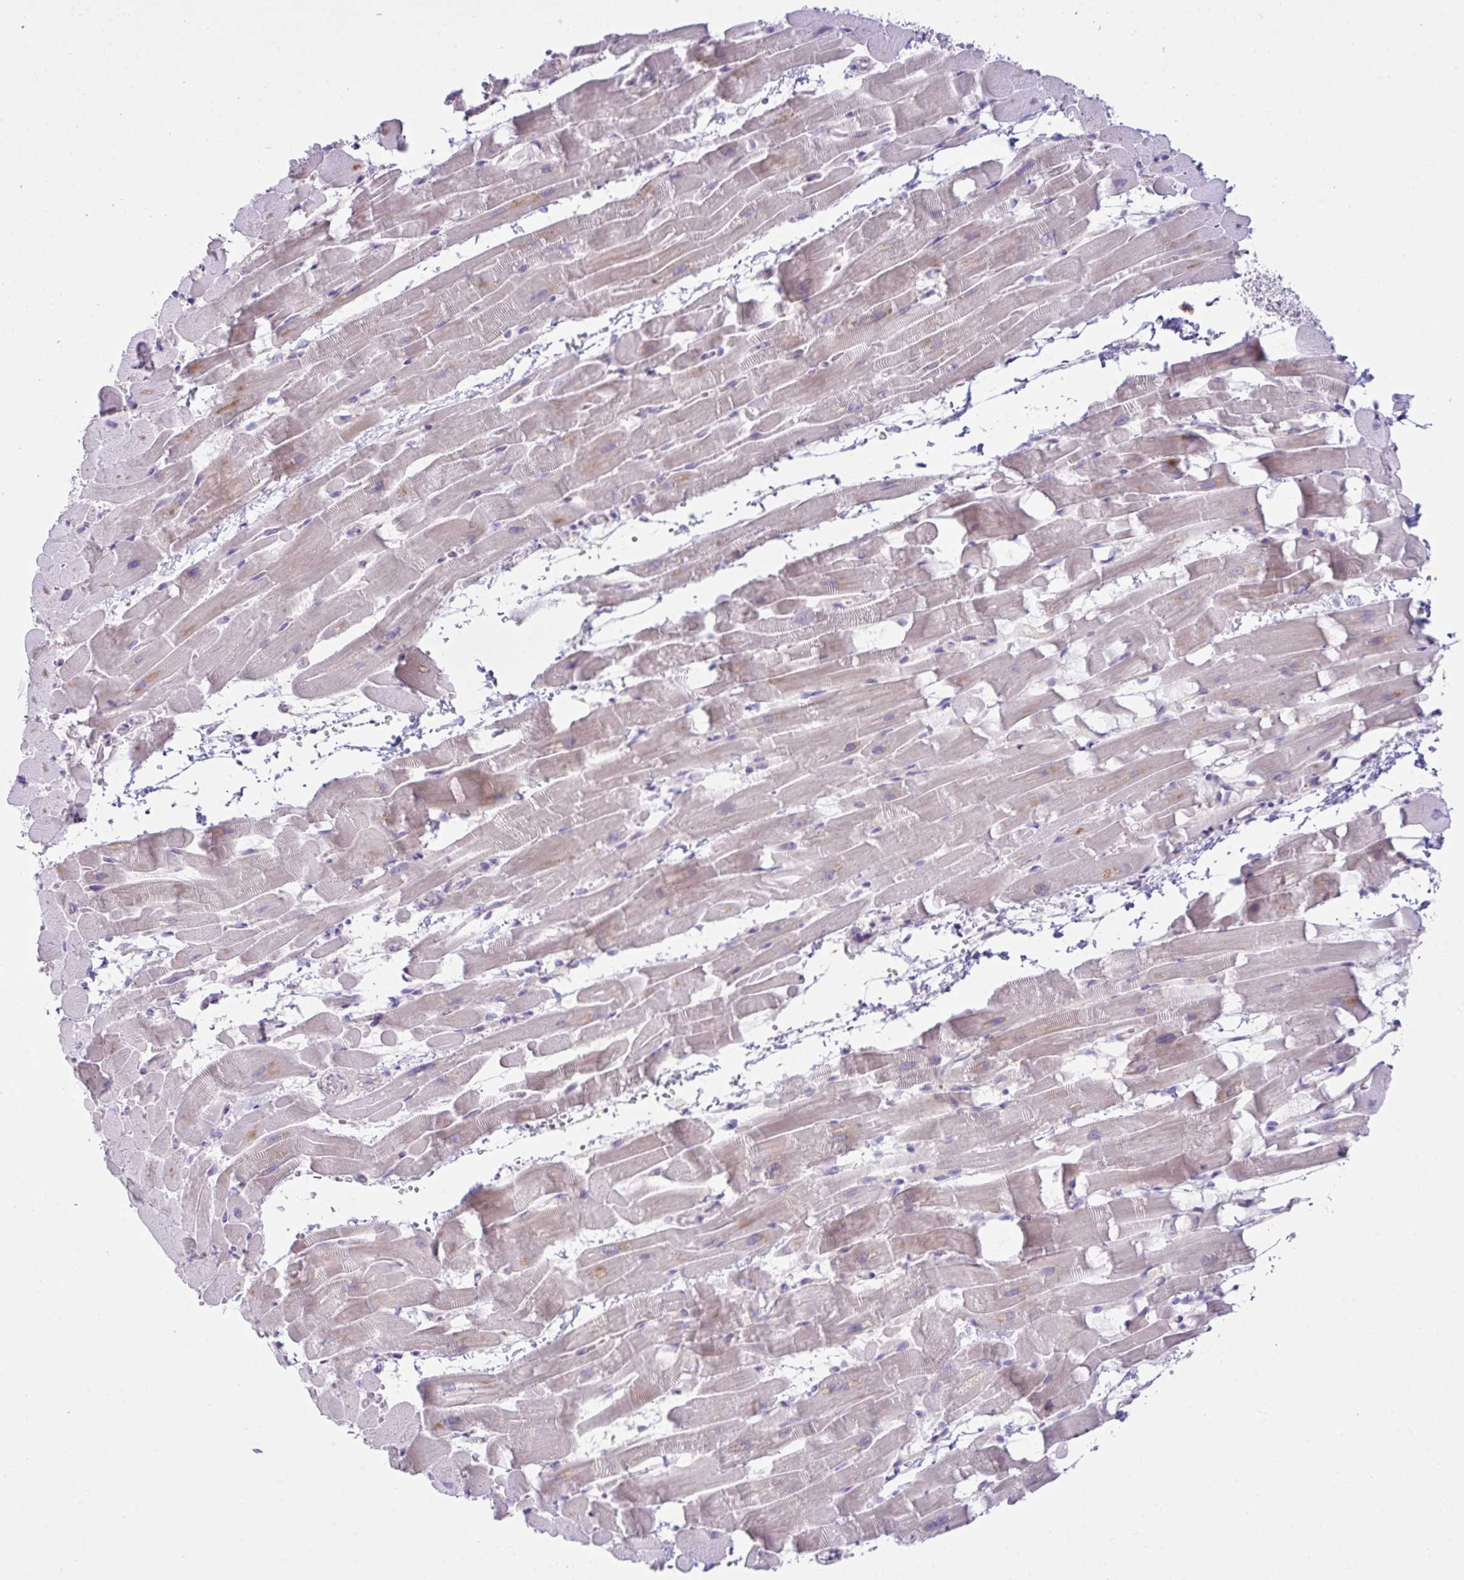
{"staining": {"intensity": "weak", "quantity": "<25%", "location": "cytoplasmic/membranous"}, "tissue": "heart muscle", "cell_type": "Cardiomyocytes", "image_type": "normal", "snomed": [{"axis": "morphology", "description": "Normal tissue, NOS"}, {"axis": "topography", "description": "Heart"}], "caption": "This is a histopathology image of immunohistochemistry (IHC) staining of benign heart muscle, which shows no positivity in cardiomyocytes. The staining is performed using DAB brown chromogen with nuclei counter-stained in using hematoxylin.", "gene": "D2HGDH", "patient": {"sex": "male", "age": 37}}